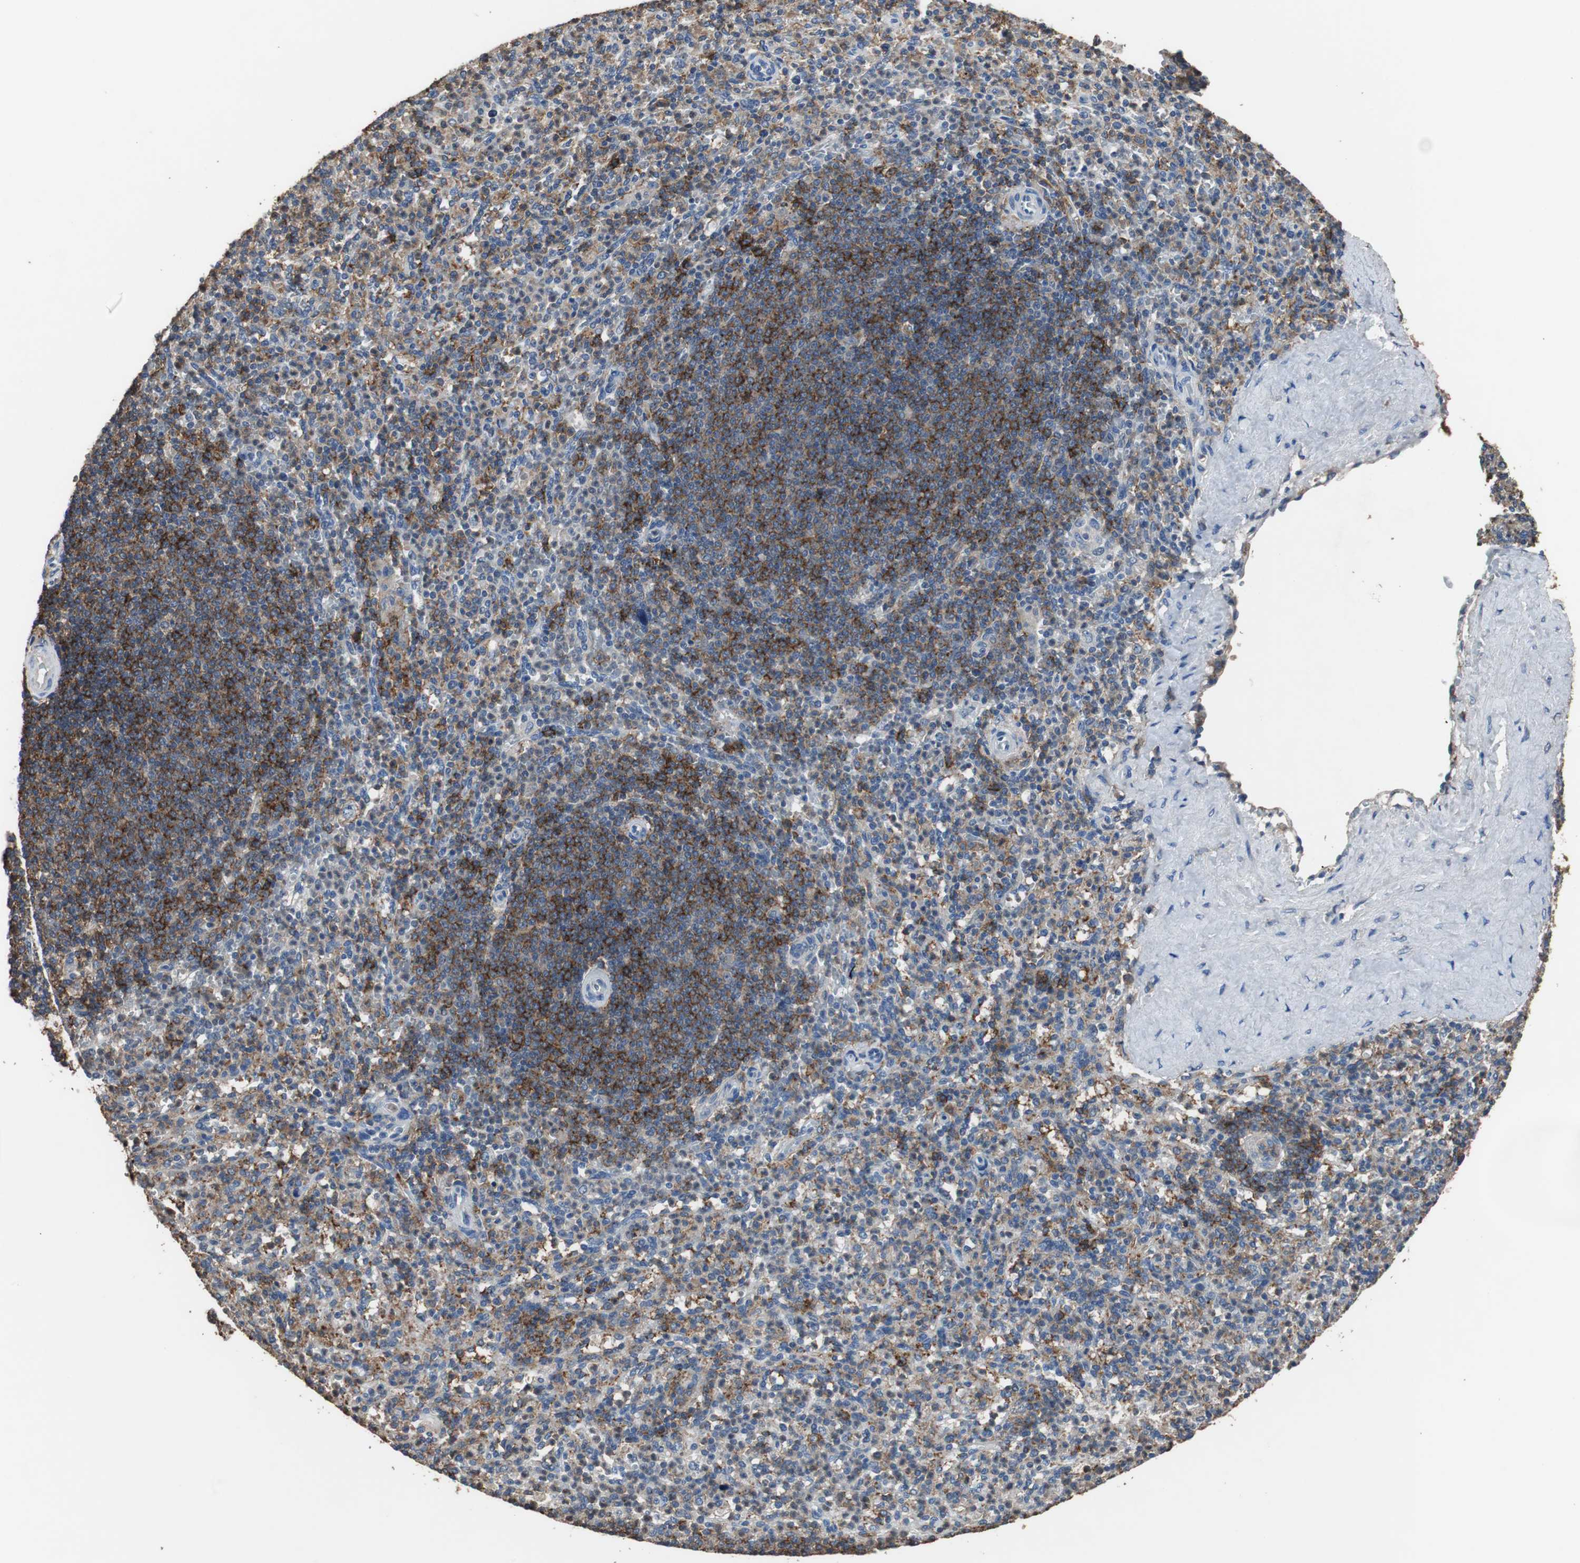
{"staining": {"intensity": "moderate", "quantity": "<25%", "location": "cytoplasmic/membranous"}, "tissue": "spleen", "cell_type": "Cells in red pulp", "image_type": "normal", "snomed": [{"axis": "morphology", "description": "Normal tissue, NOS"}, {"axis": "topography", "description": "Spleen"}], "caption": "Cells in red pulp demonstrate low levels of moderate cytoplasmic/membranous staining in approximately <25% of cells in unremarkable spleen.", "gene": "SCIMP", "patient": {"sex": "male", "age": 36}}